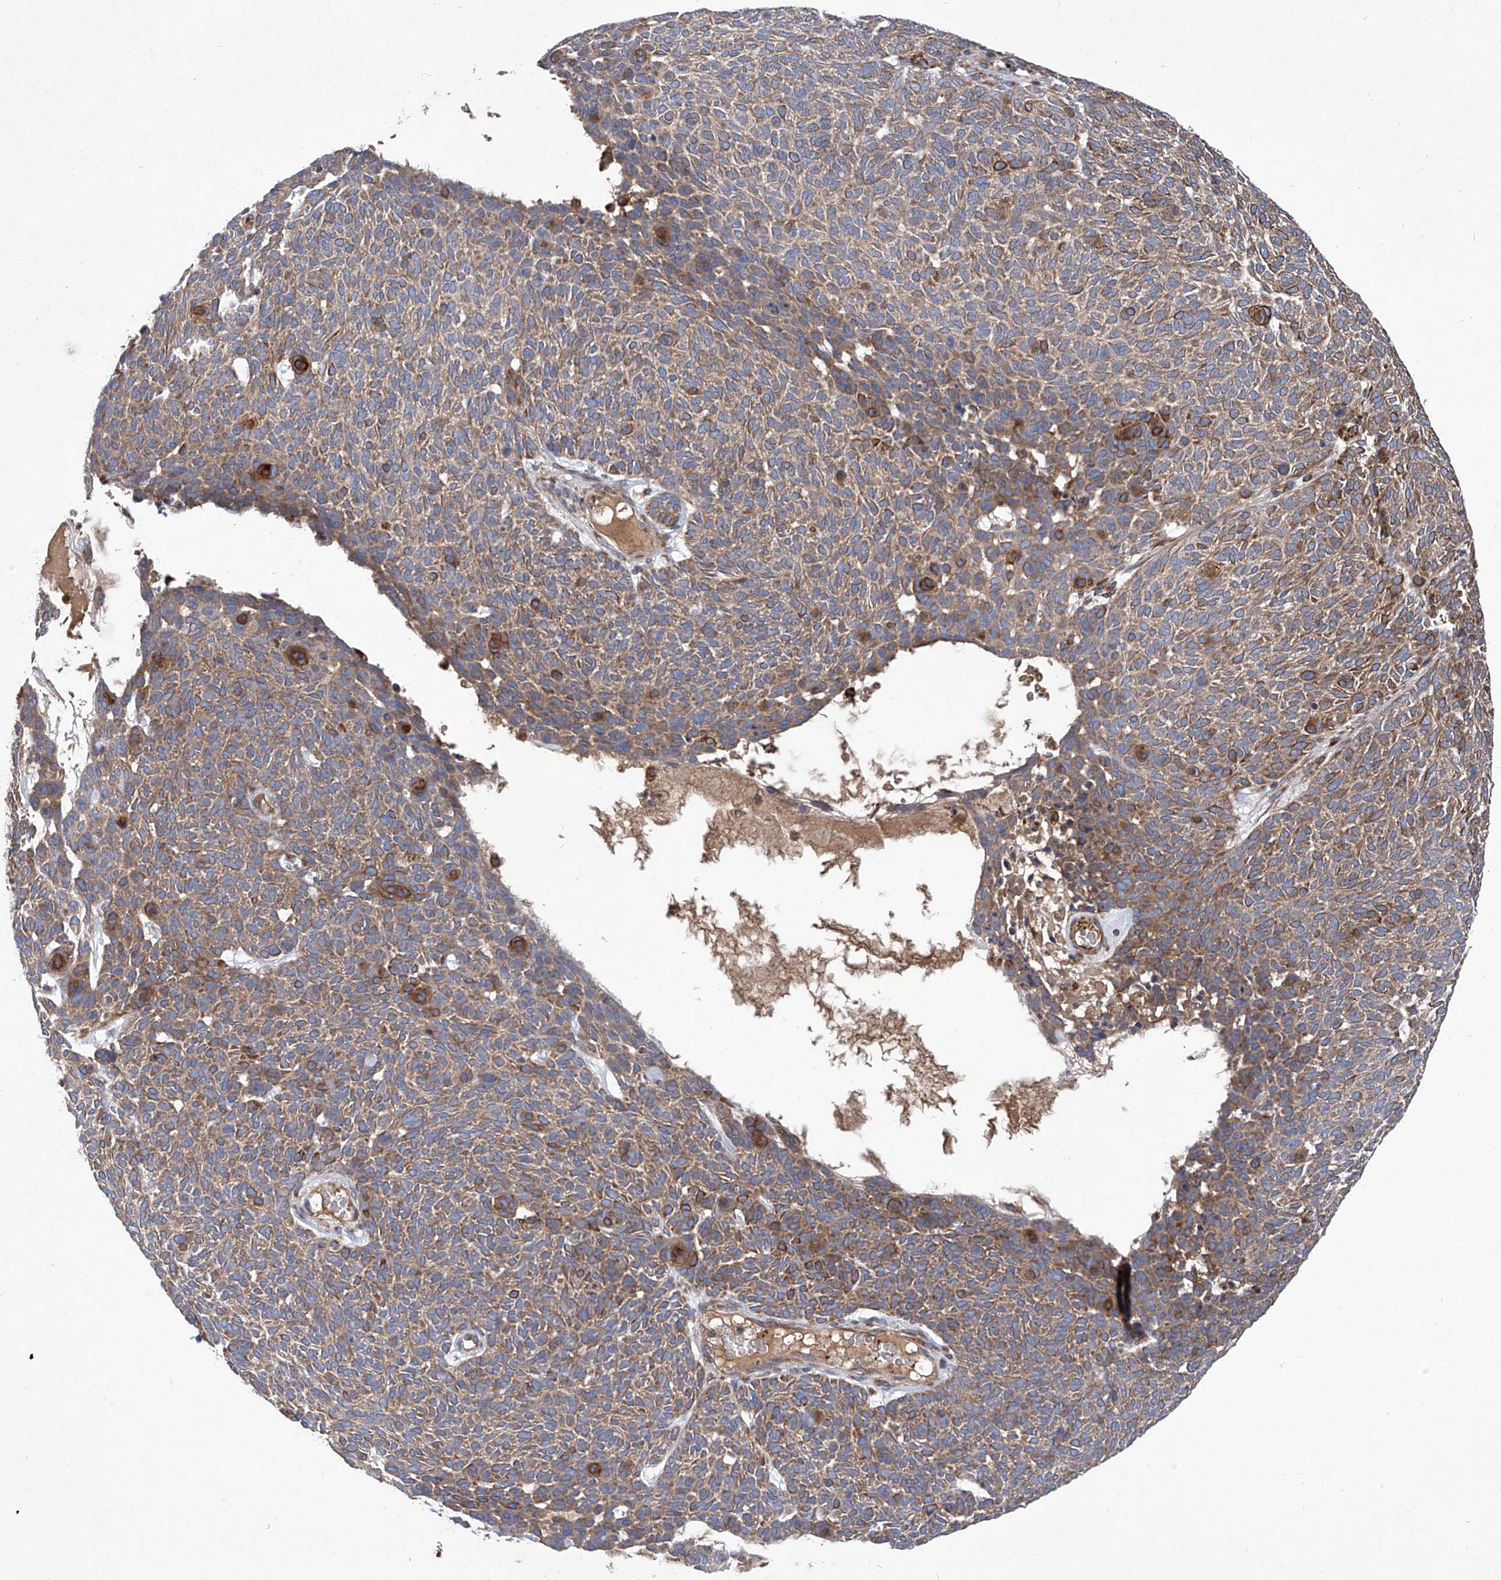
{"staining": {"intensity": "moderate", "quantity": ">75%", "location": "cytoplasmic/membranous"}, "tissue": "skin cancer", "cell_type": "Tumor cells", "image_type": "cancer", "snomed": [{"axis": "morphology", "description": "Squamous cell carcinoma, NOS"}, {"axis": "topography", "description": "Skin"}], "caption": "Tumor cells show medium levels of moderate cytoplasmic/membranous positivity in approximately >75% of cells in human squamous cell carcinoma (skin). The protein of interest is stained brown, and the nuclei are stained in blue (DAB (3,3'-diaminobenzidine) IHC with brightfield microscopy, high magnification).", "gene": "ASCC3", "patient": {"sex": "female", "age": 90}}